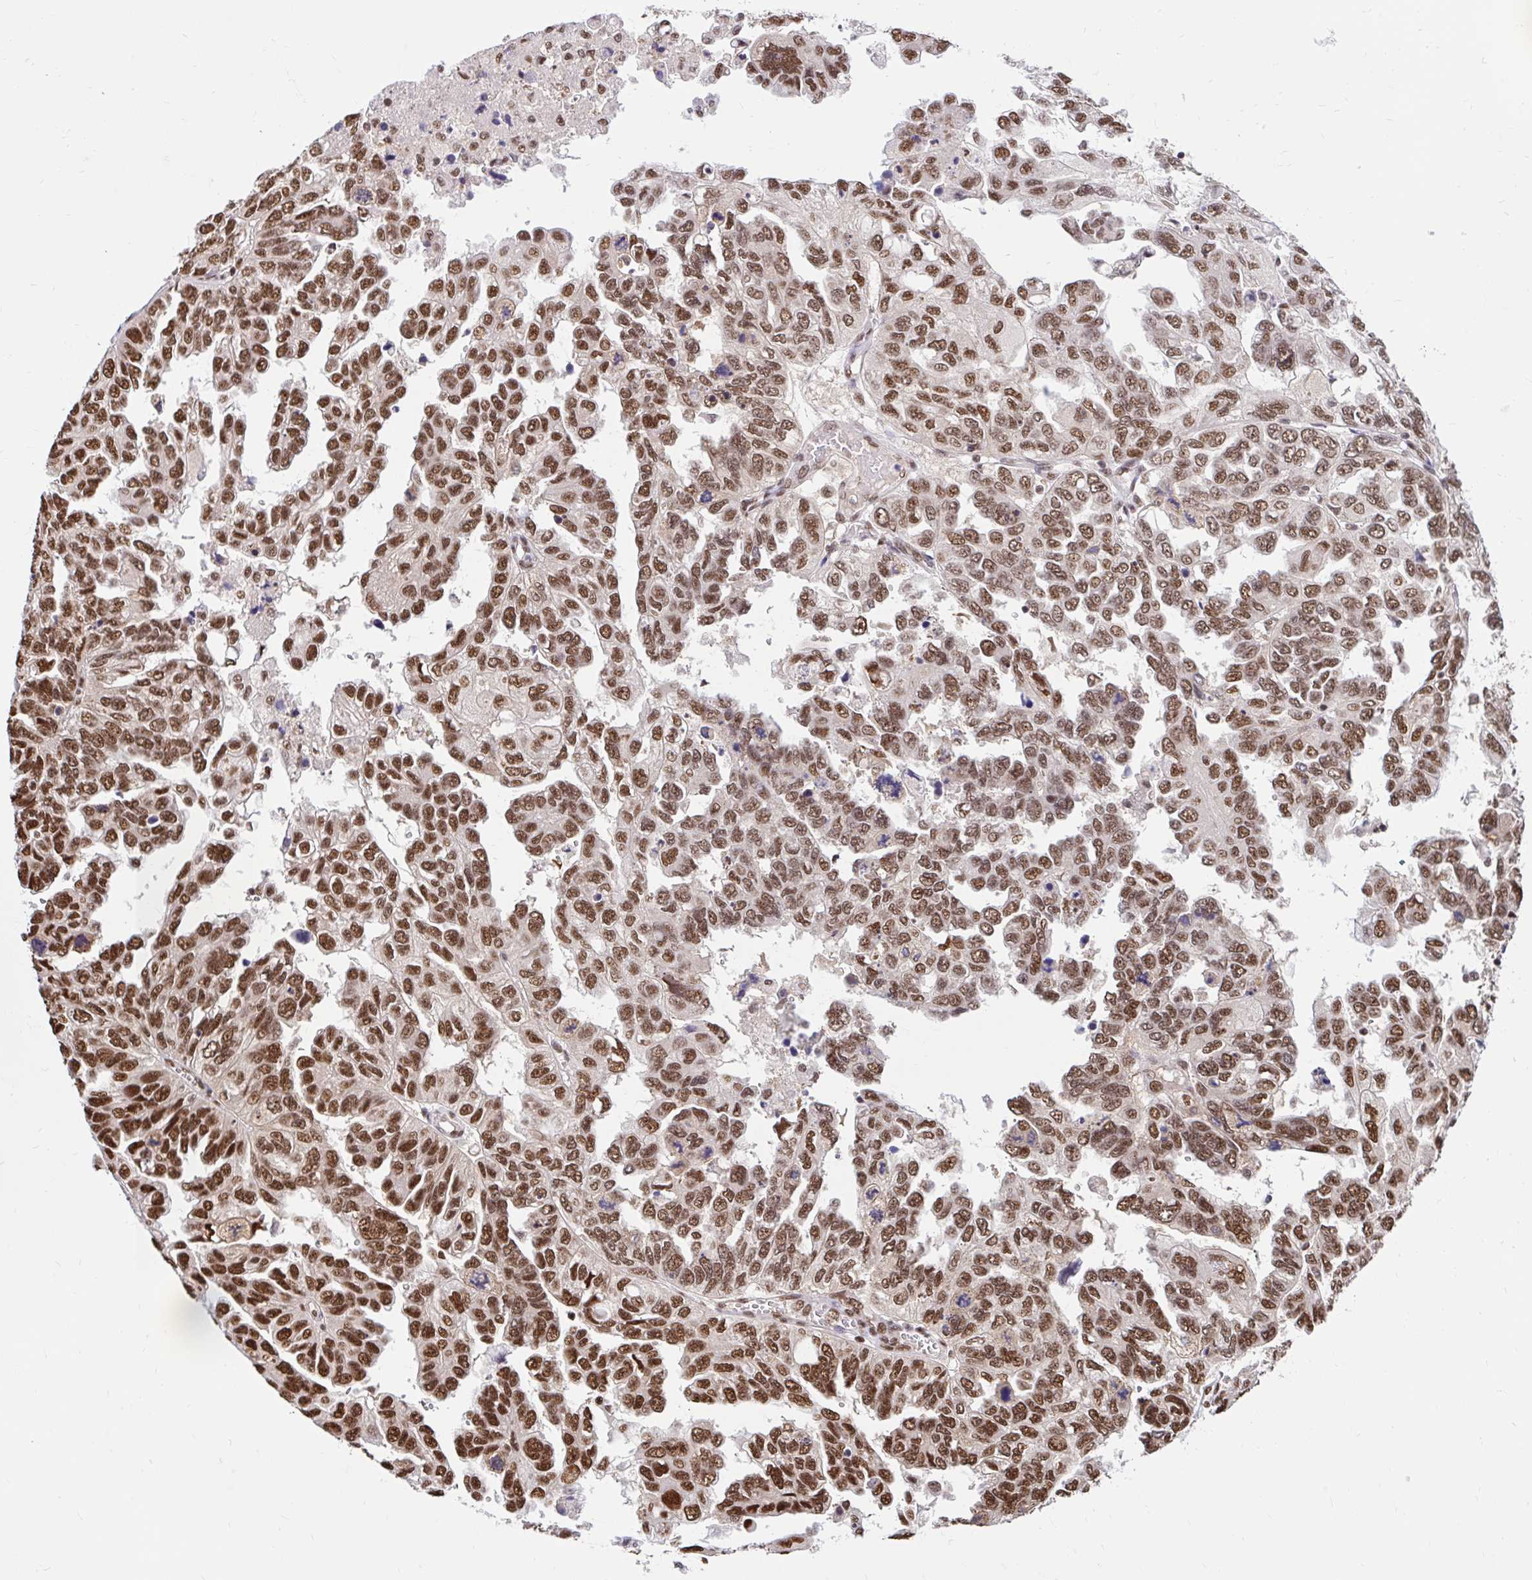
{"staining": {"intensity": "strong", "quantity": ">75%", "location": "nuclear"}, "tissue": "ovarian cancer", "cell_type": "Tumor cells", "image_type": "cancer", "snomed": [{"axis": "morphology", "description": "Cystadenocarcinoma, serous, NOS"}, {"axis": "topography", "description": "Ovary"}], "caption": "Protein expression analysis of ovarian cancer displays strong nuclear expression in about >75% of tumor cells. (brown staining indicates protein expression, while blue staining denotes nuclei).", "gene": "ABCA9", "patient": {"sex": "female", "age": 53}}